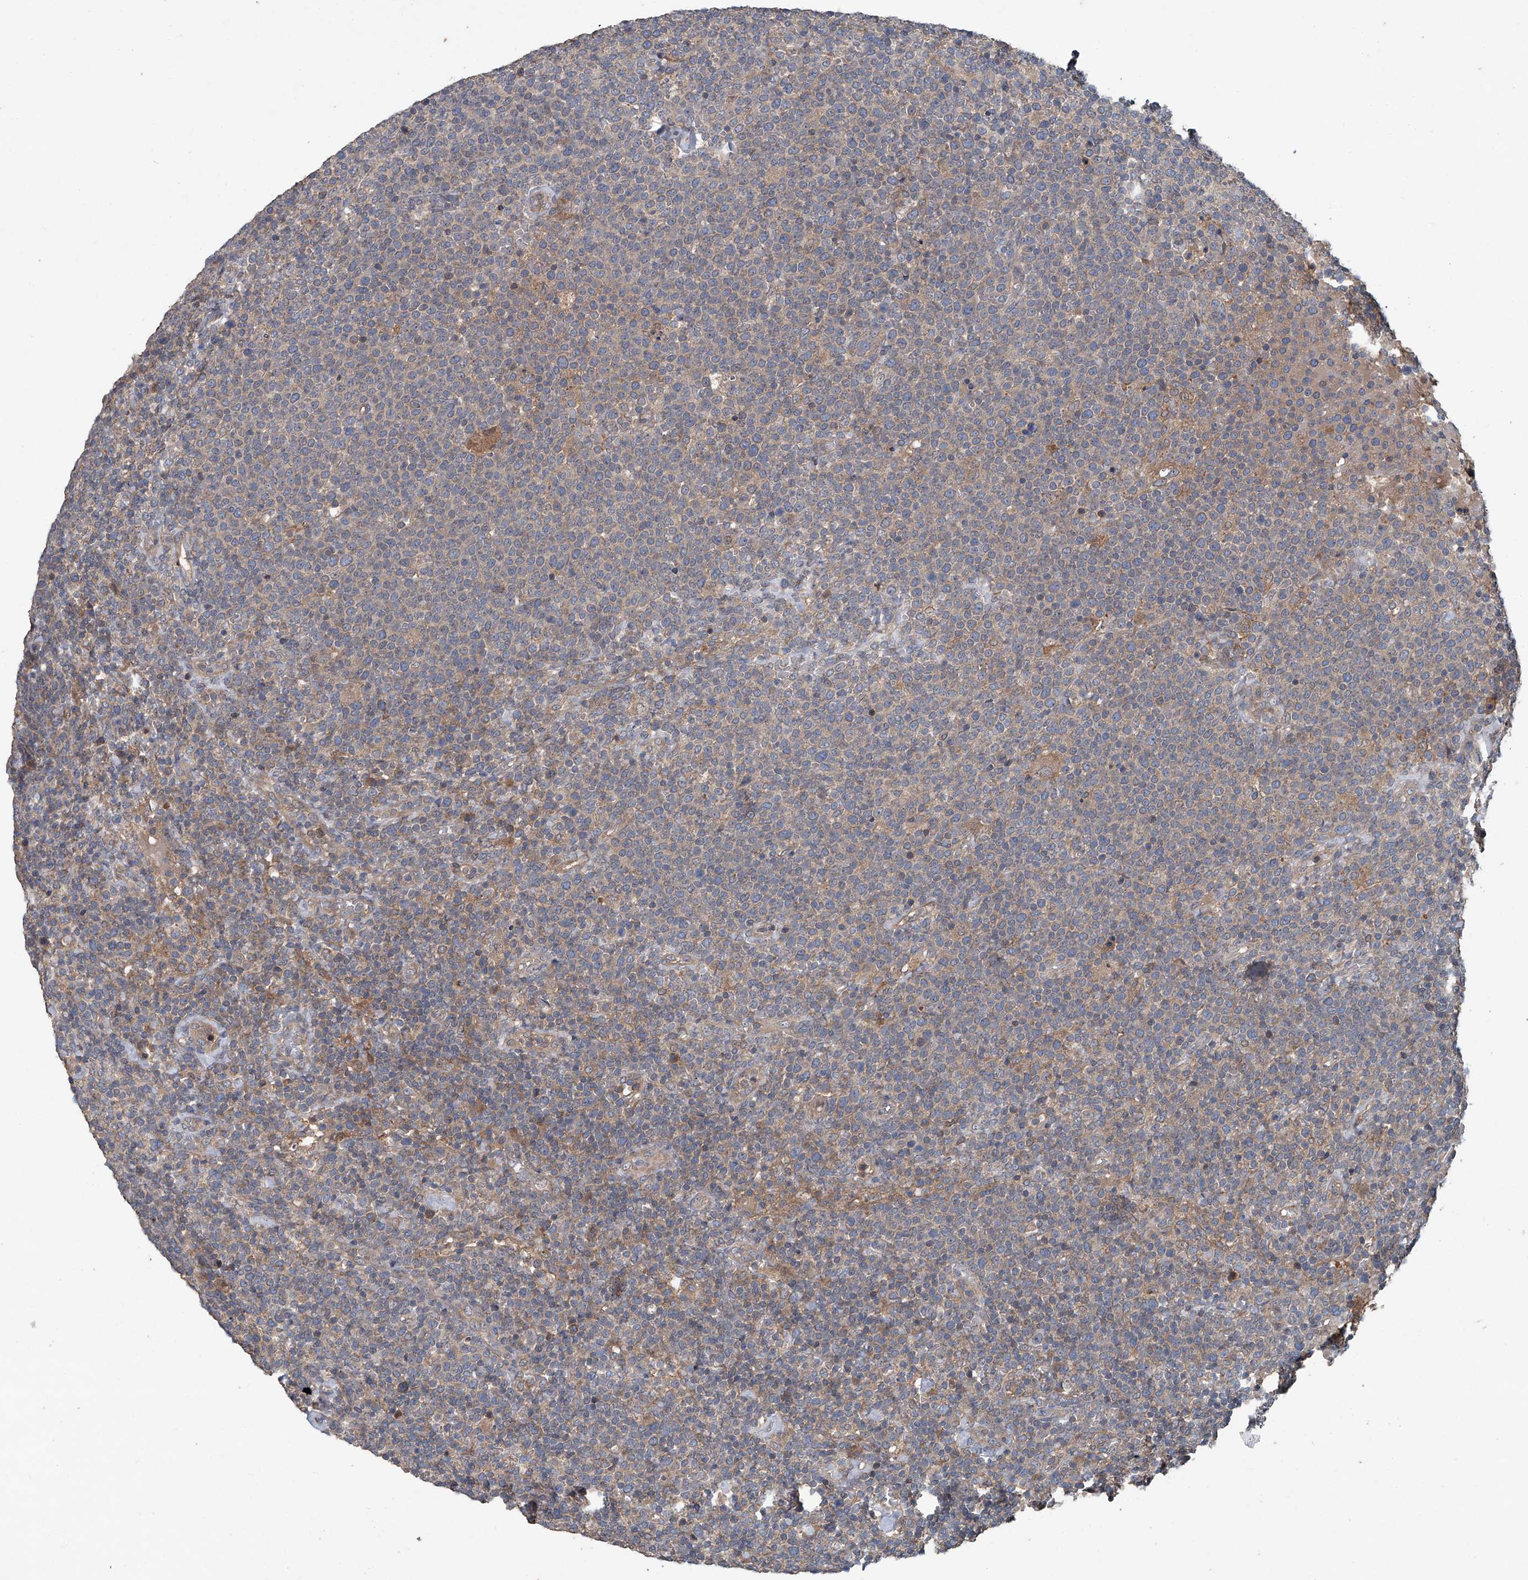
{"staining": {"intensity": "weak", "quantity": "<25%", "location": "cytoplasmic/membranous"}, "tissue": "lymphoma", "cell_type": "Tumor cells", "image_type": "cancer", "snomed": [{"axis": "morphology", "description": "Malignant lymphoma, non-Hodgkin's type, High grade"}, {"axis": "topography", "description": "Lymph node"}], "caption": "The histopathology image reveals no significant staining in tumor cells of malignant lymphoma, non-Hodgkin's type (high-grade).", "gene": "ANKRD34A", "patient": {"sex": "male", "age": 61}}